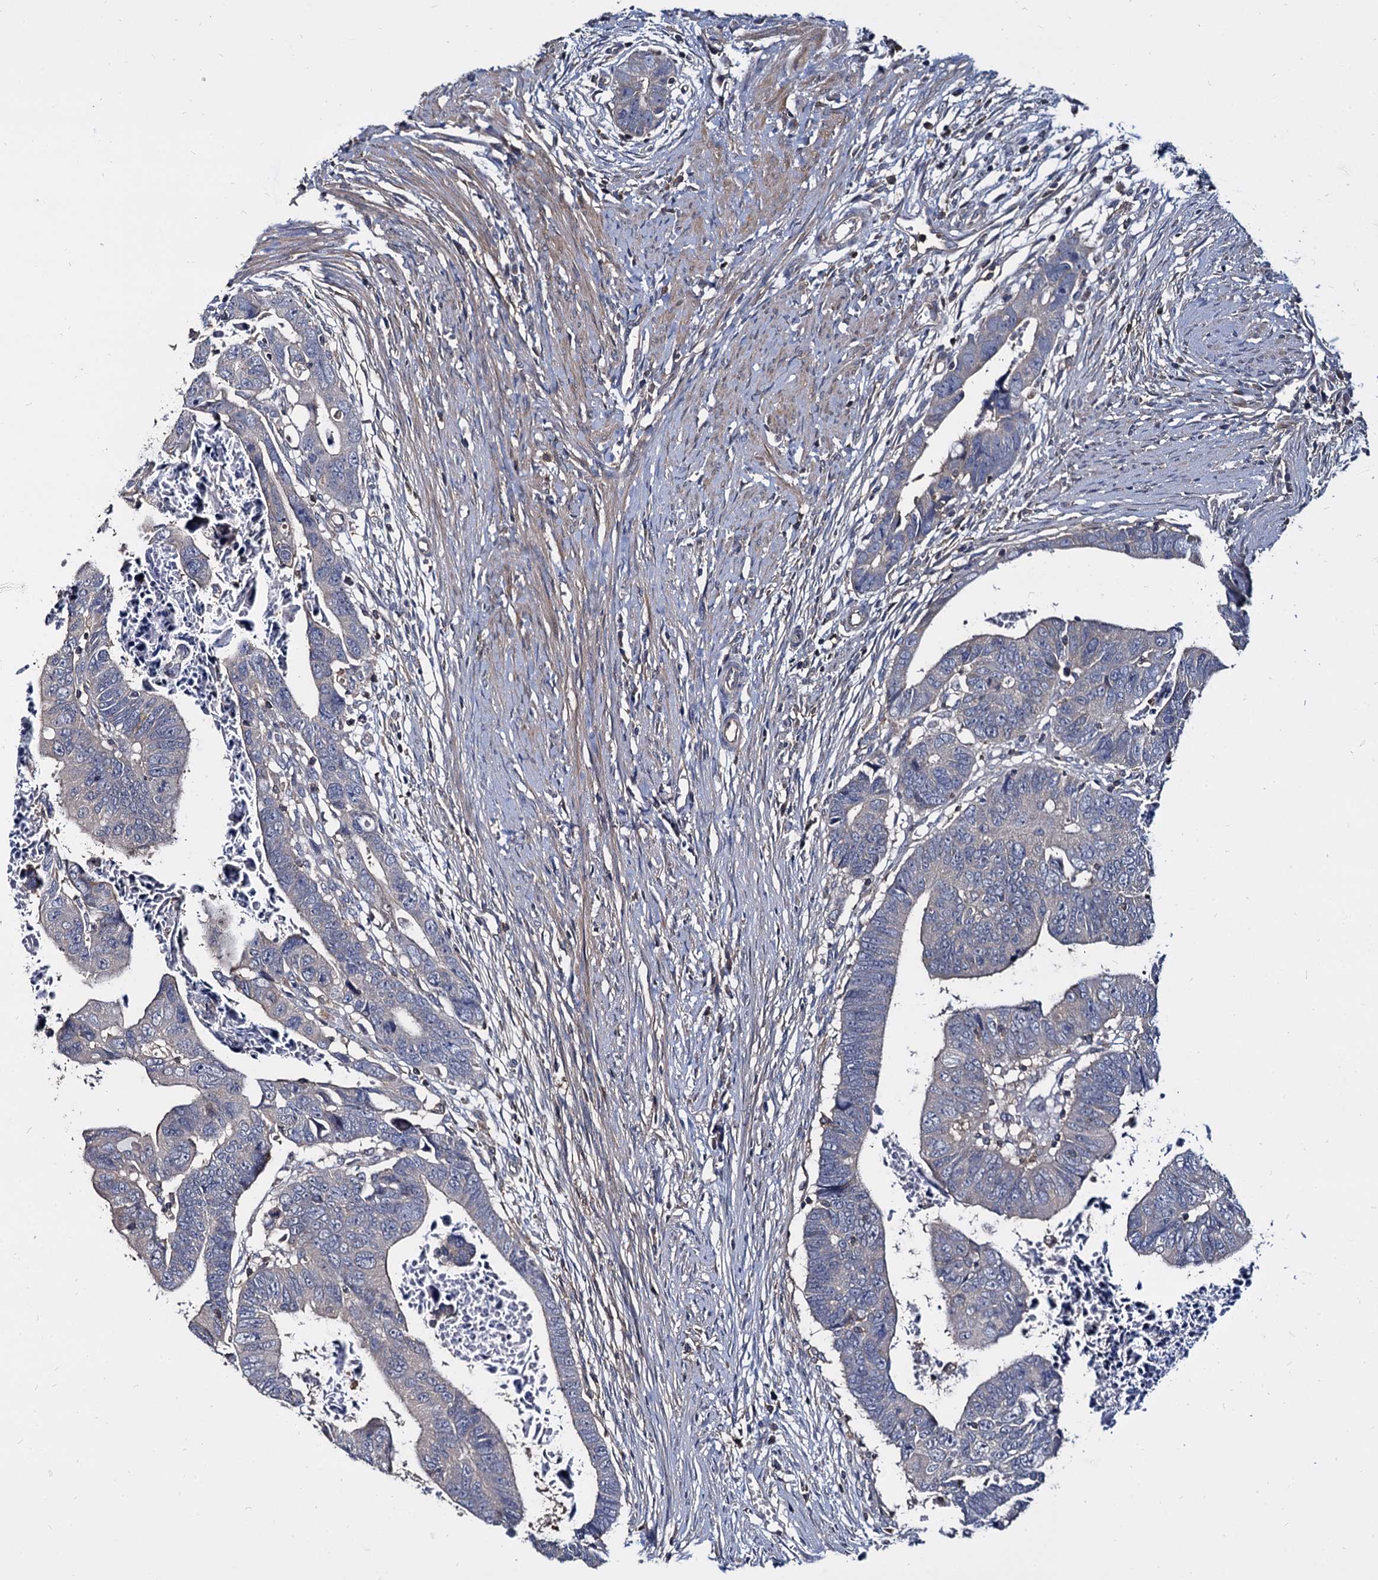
{"staining": {"intensity": "negative", "quantity": "none", "location": "none"}, "tissue": "colorectal cancer", "cell_type": "Tumor cells", "image_type": "cancer", "snomed": [{"axis": "morphology", "description": "Adenocarcinoma, NOS"}, {"axis": "topography", "description": "Rectum"}], "caption": "Tumor cells are negative for brown protein staining in adenocarcinoma (colorectal).", "gene": "ANKRD13A", "patient": {"sex": "female", "age": 65}}